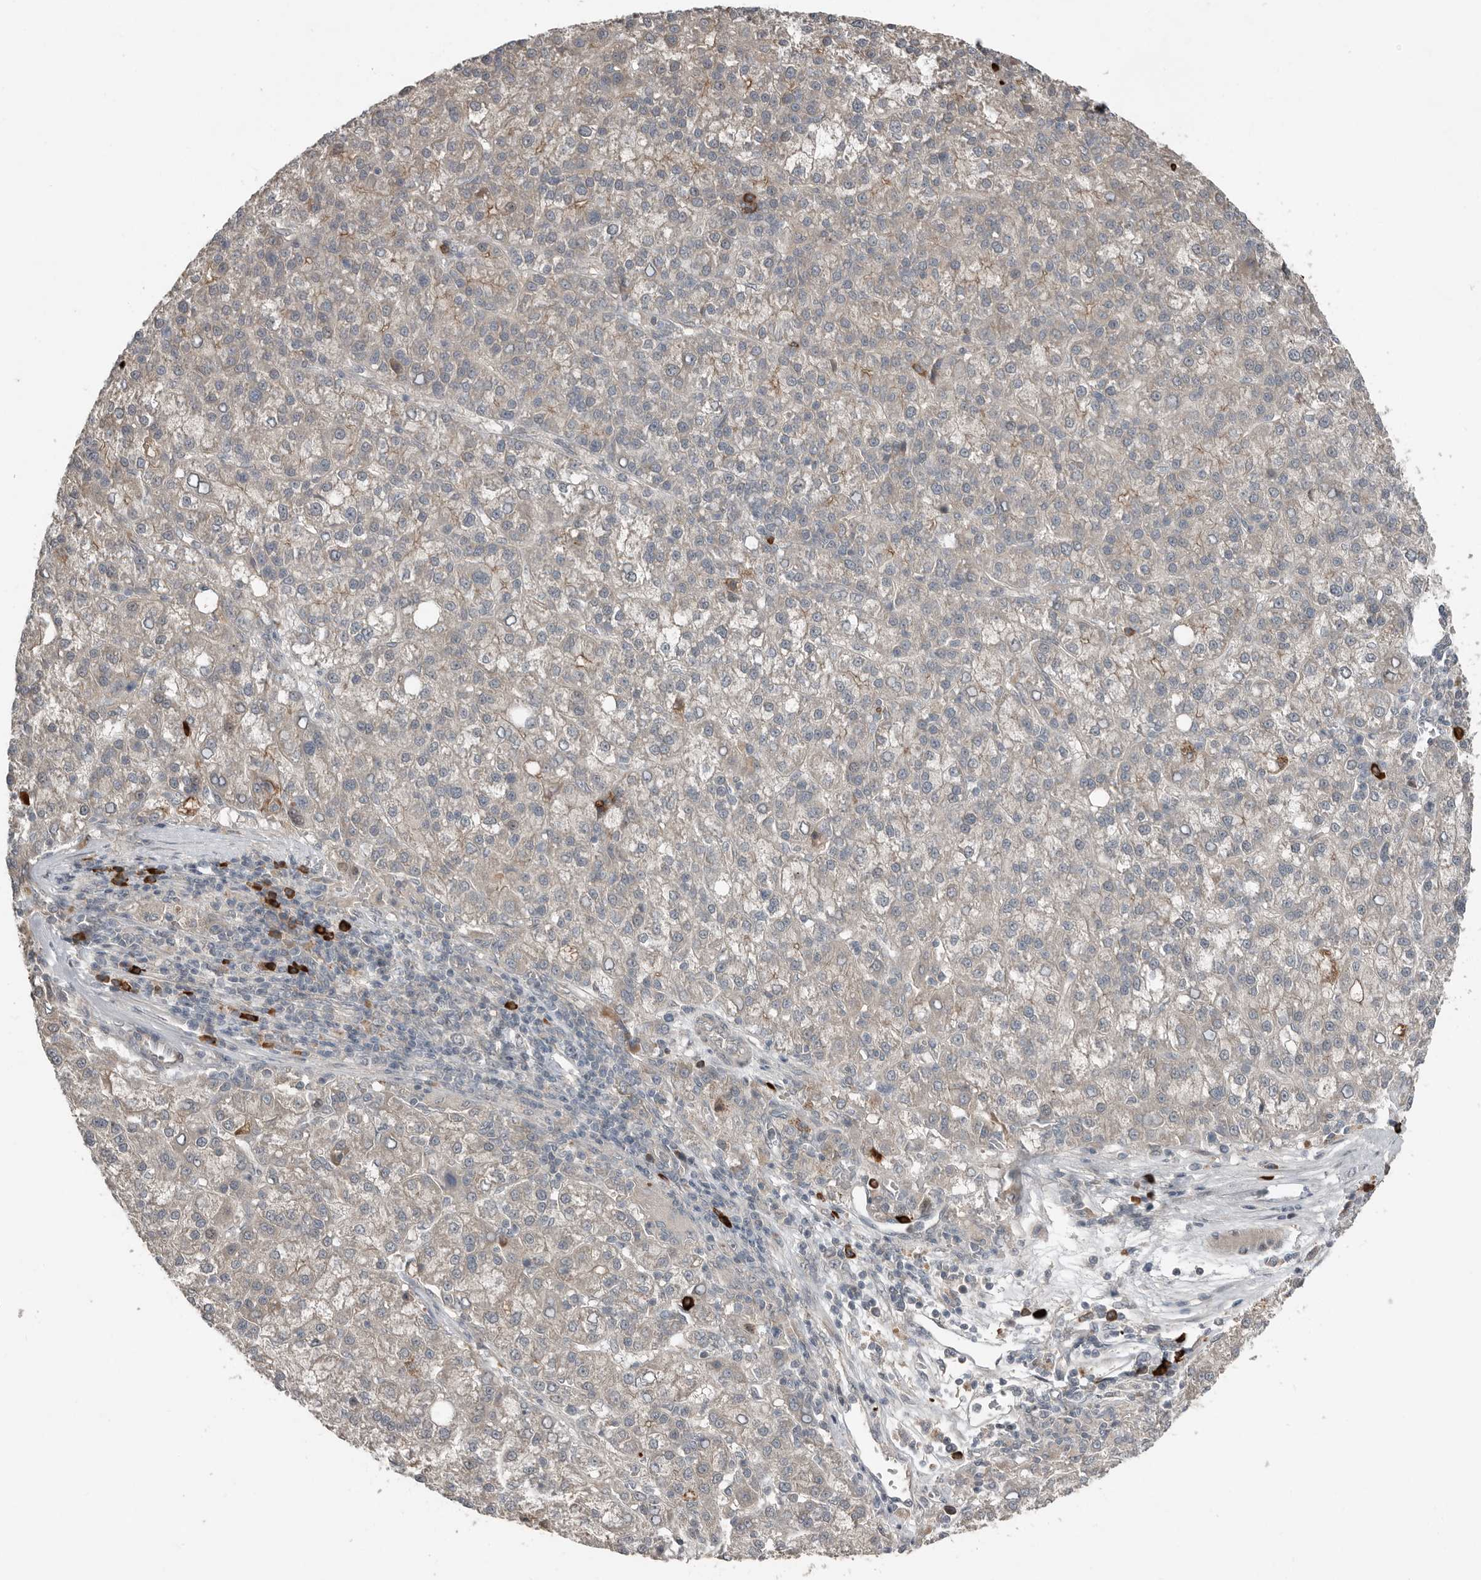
{"staining": {"intensity": "weak", "quantity": "<25%", "location": "cytoplasmic/membranous"}, "tissue": "liver cancer", "cell_type": "Tumor cells", "image_type": "cancer", "snomed": [{"axis": "morphology", "description": "Carcinoma, Hepatocellular, NOS"}, {"axis": "topography", "description": "Liver"}], "caption": "Tumor cells show no significant protein expression in hepatocellular carcinoma (liver).", "gene": "TEAD3", "patient": {"sex": "female", "age": 58}}